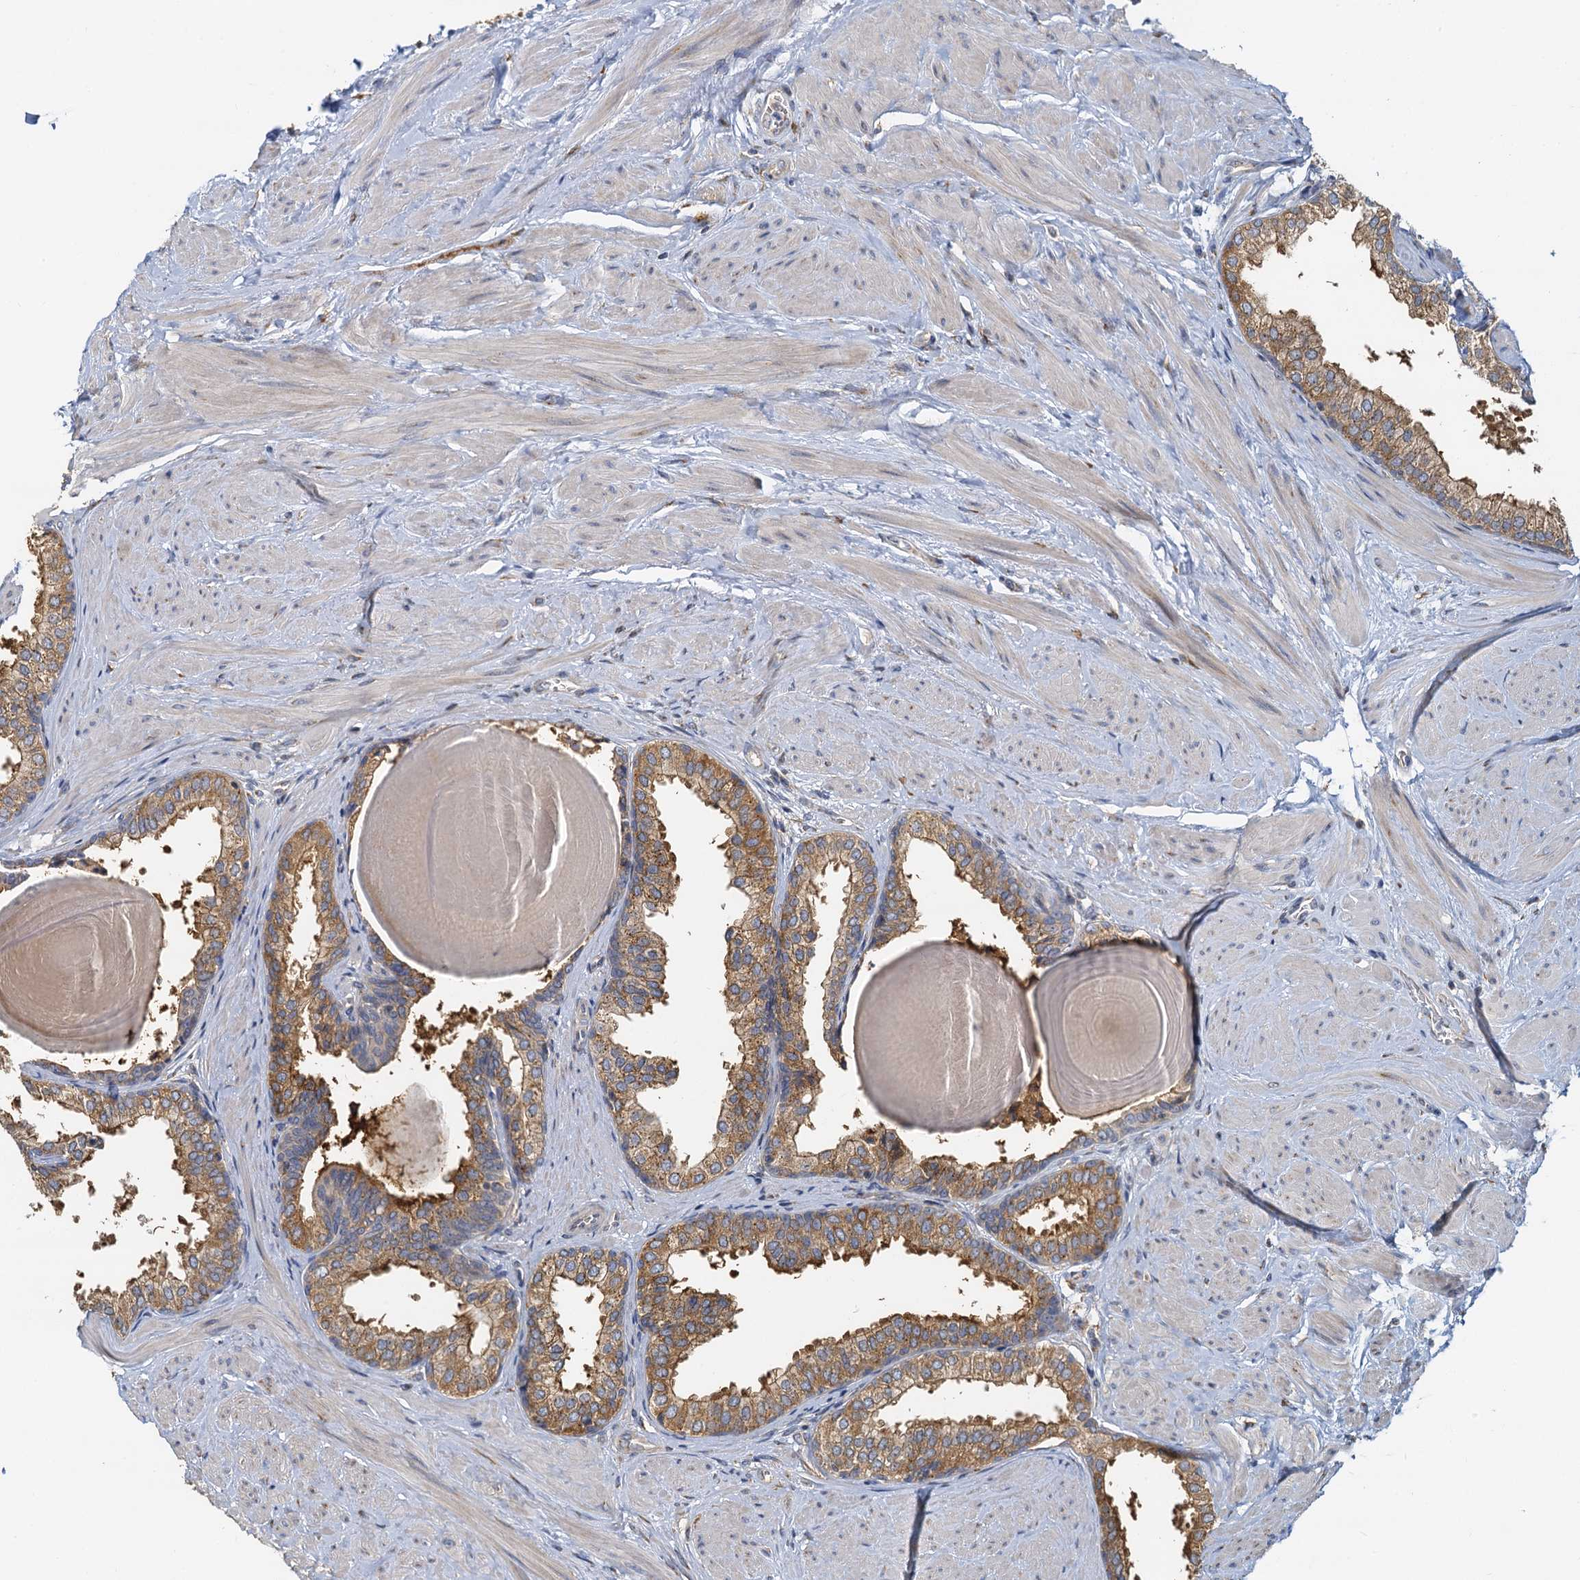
{"staining": {"intensity": "moderate", "quantity": ">75%", "location": "cytoplasmic/membranous"}, "tissue": "prostate", "cell_type": "Glandular cells", "image_type": "normal", "snomed": [{"axis": "morphology", "description": "Normal tissue, NOS"}, {"axis": "topography", "description": "Prostate"}], "caption": "The immunohistochemical stain shows moderate cytoplasmic/membranous positivity in glandular cells of unremarkable prostate.", "gene": "NKAPD1", "patient": {"sex": "male", "age": 48}}